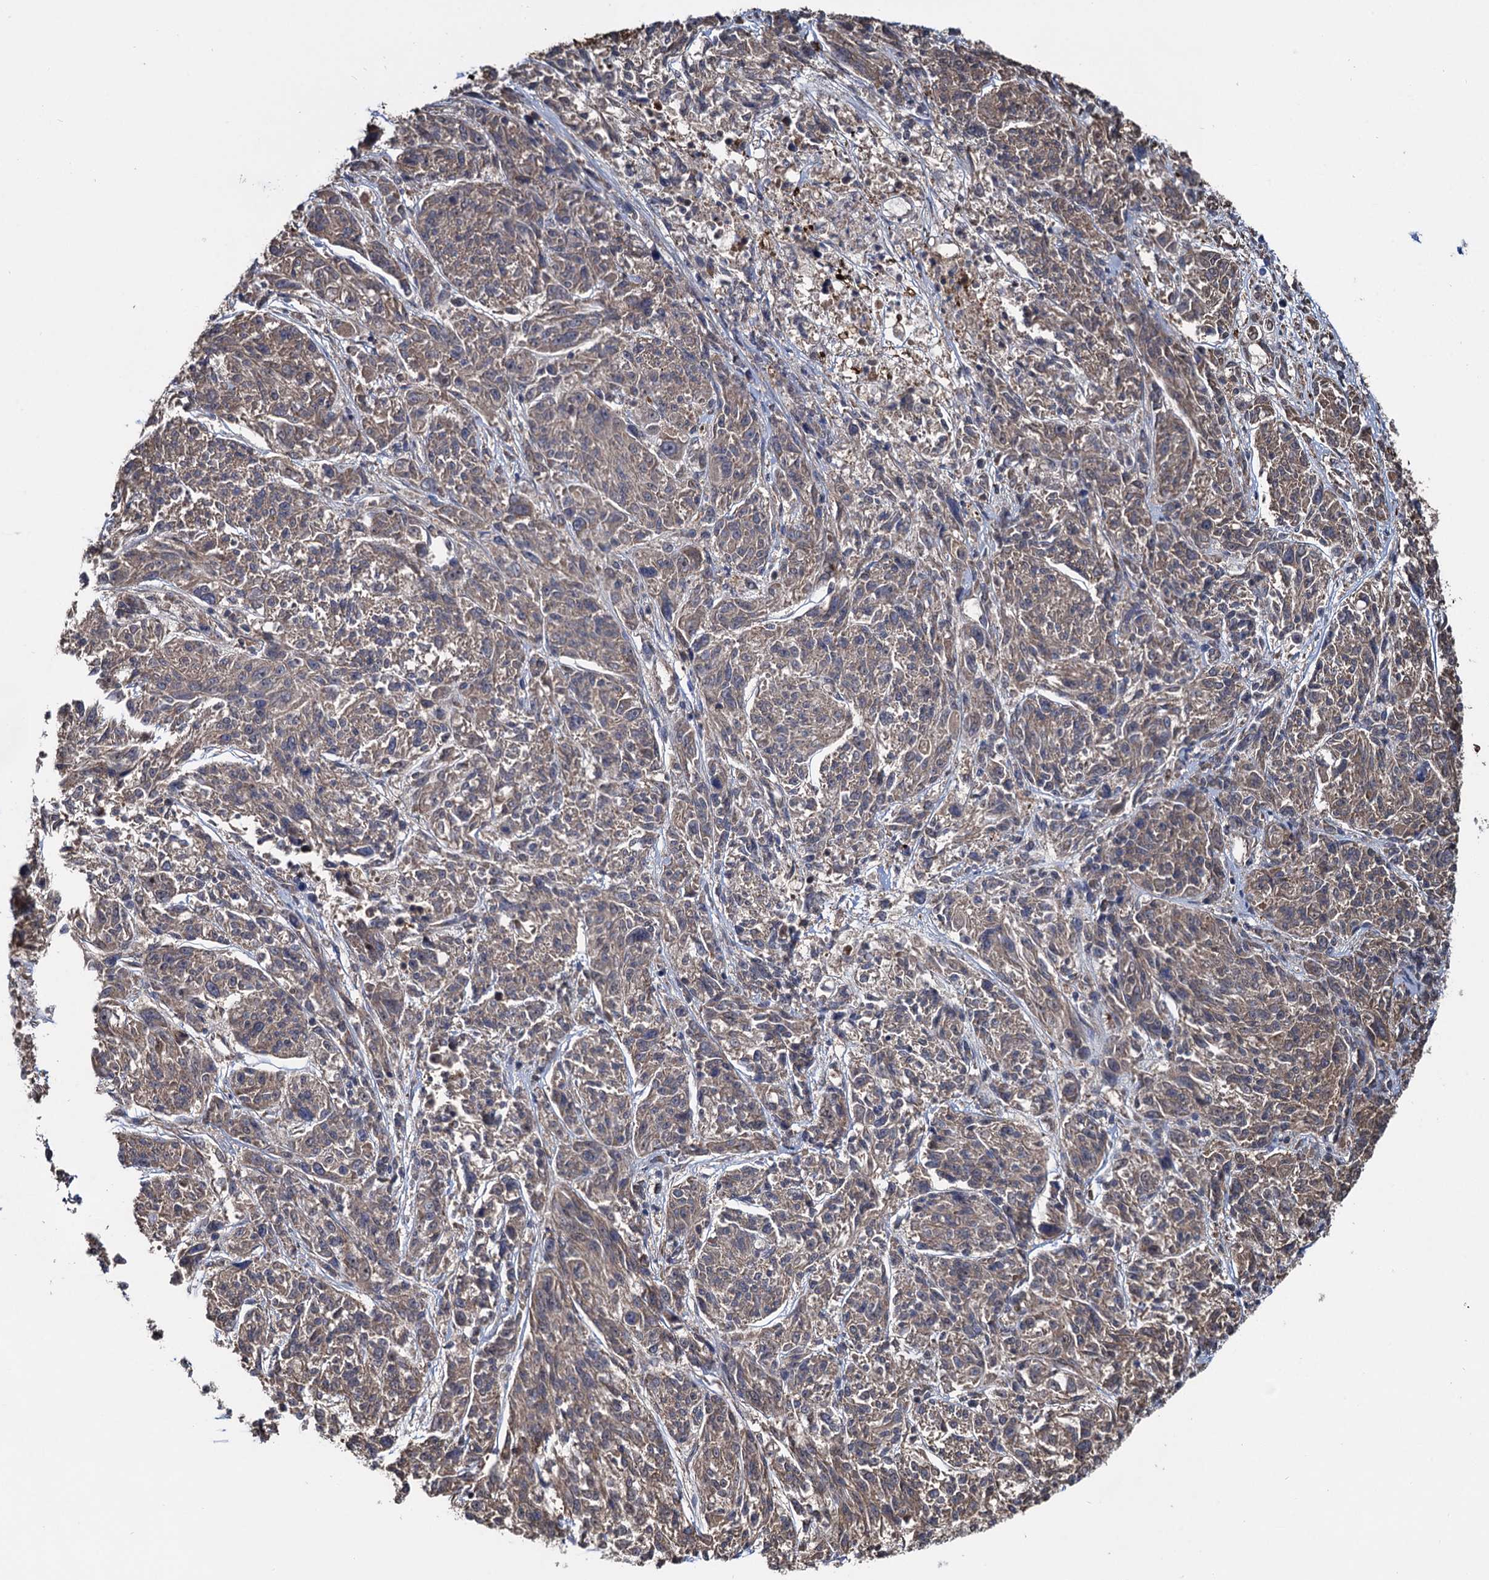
{"staining": {"intensity": "weak", "quantity": ">75%", "location": "cytoplasmic/membranous"}, "tissue": "melanoma", "cell_type": "Tumor cells", "image_type": "cancer", "snomed": [{"axis": "morphology", "description": "Malignant melanoma, NOS"}, {"axis": "topography", "description": "Skin"}], "caption": "A micrograph of melanoma stained for a protein demonstrates weak cytoplasmic/membranous brown staining in tumor cells. Immunohistochemistry (ihc) stains the protein of interest in brown and the nuclei are stained blue.", "gene": "FABP5", "patient": {"sex": "male", "age": 53}}